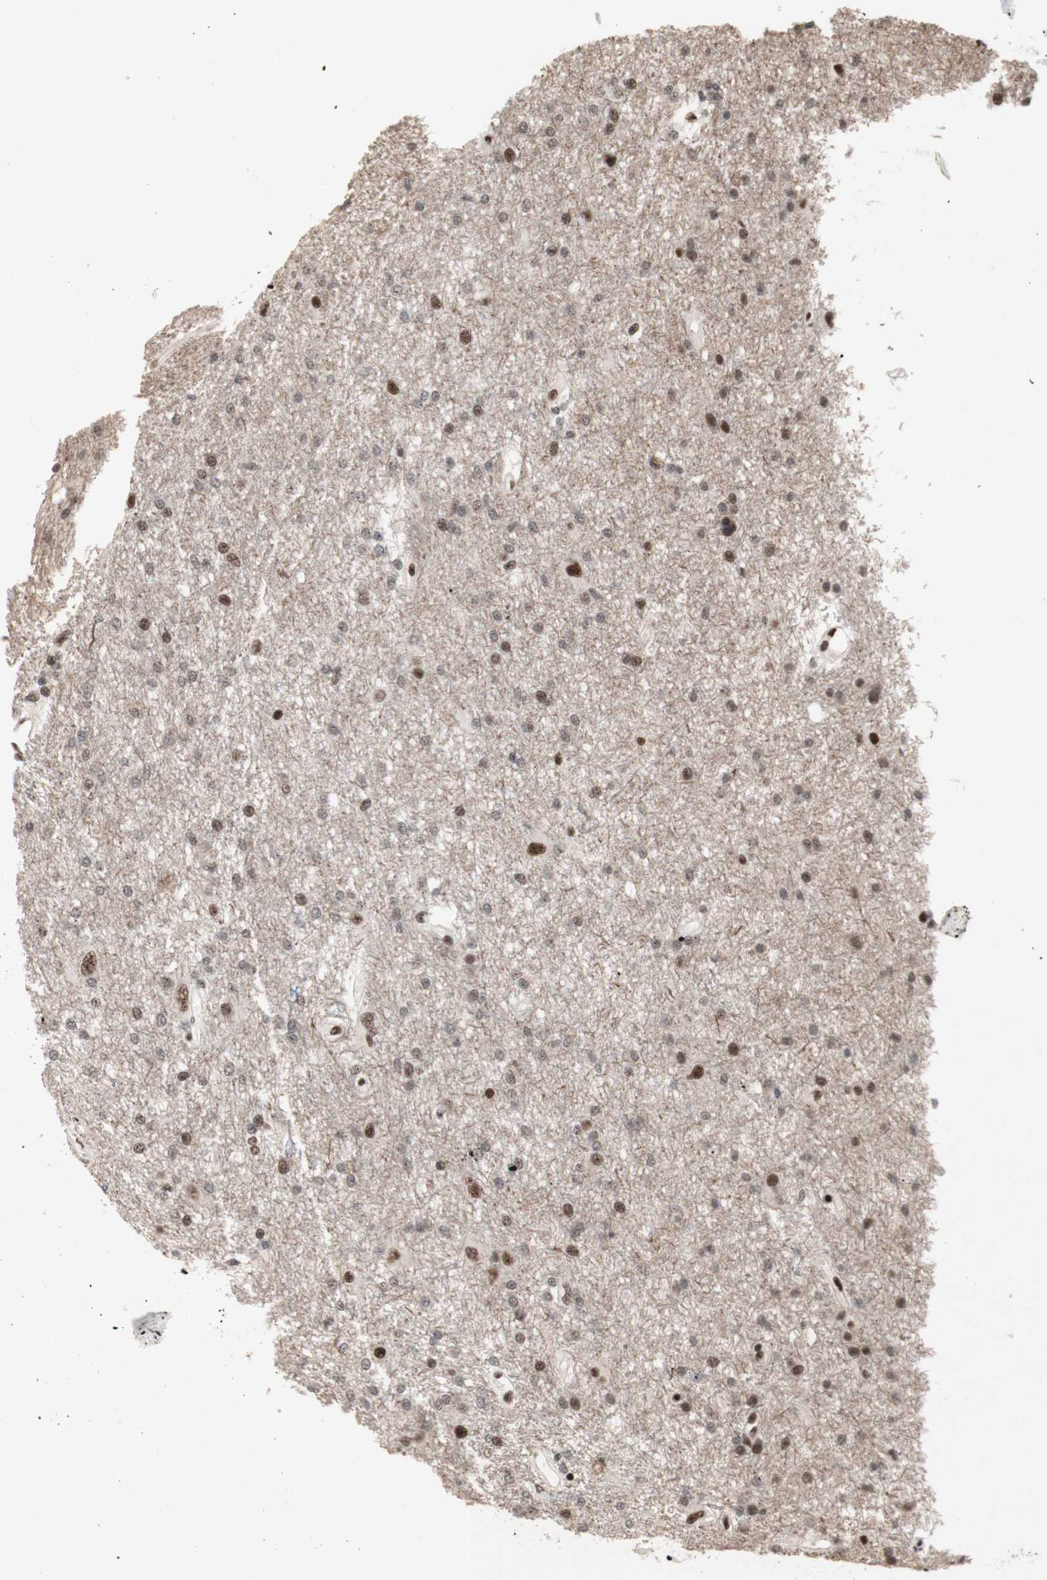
{"staining": {"intensity": "moderate", "quantity": ">75%", "location": "nuclear"}, "tissue": "glioma", "cell_type": "Tumor cells", "image_type": "cancer", "snomed": [{"axis": "morphology", "description": "Glioma, malignant, High grade"}, {"axis": "topography", "description": "Brain"}], "caption": "Protein expression analysis of malignant high-grade glioma demonstrates moderate nuclear expression in approximately >75% of tumor cells. Nuclei are stained in blue.", "gene": "TLE1", "patient": {"sex": "female", "age": 59}}